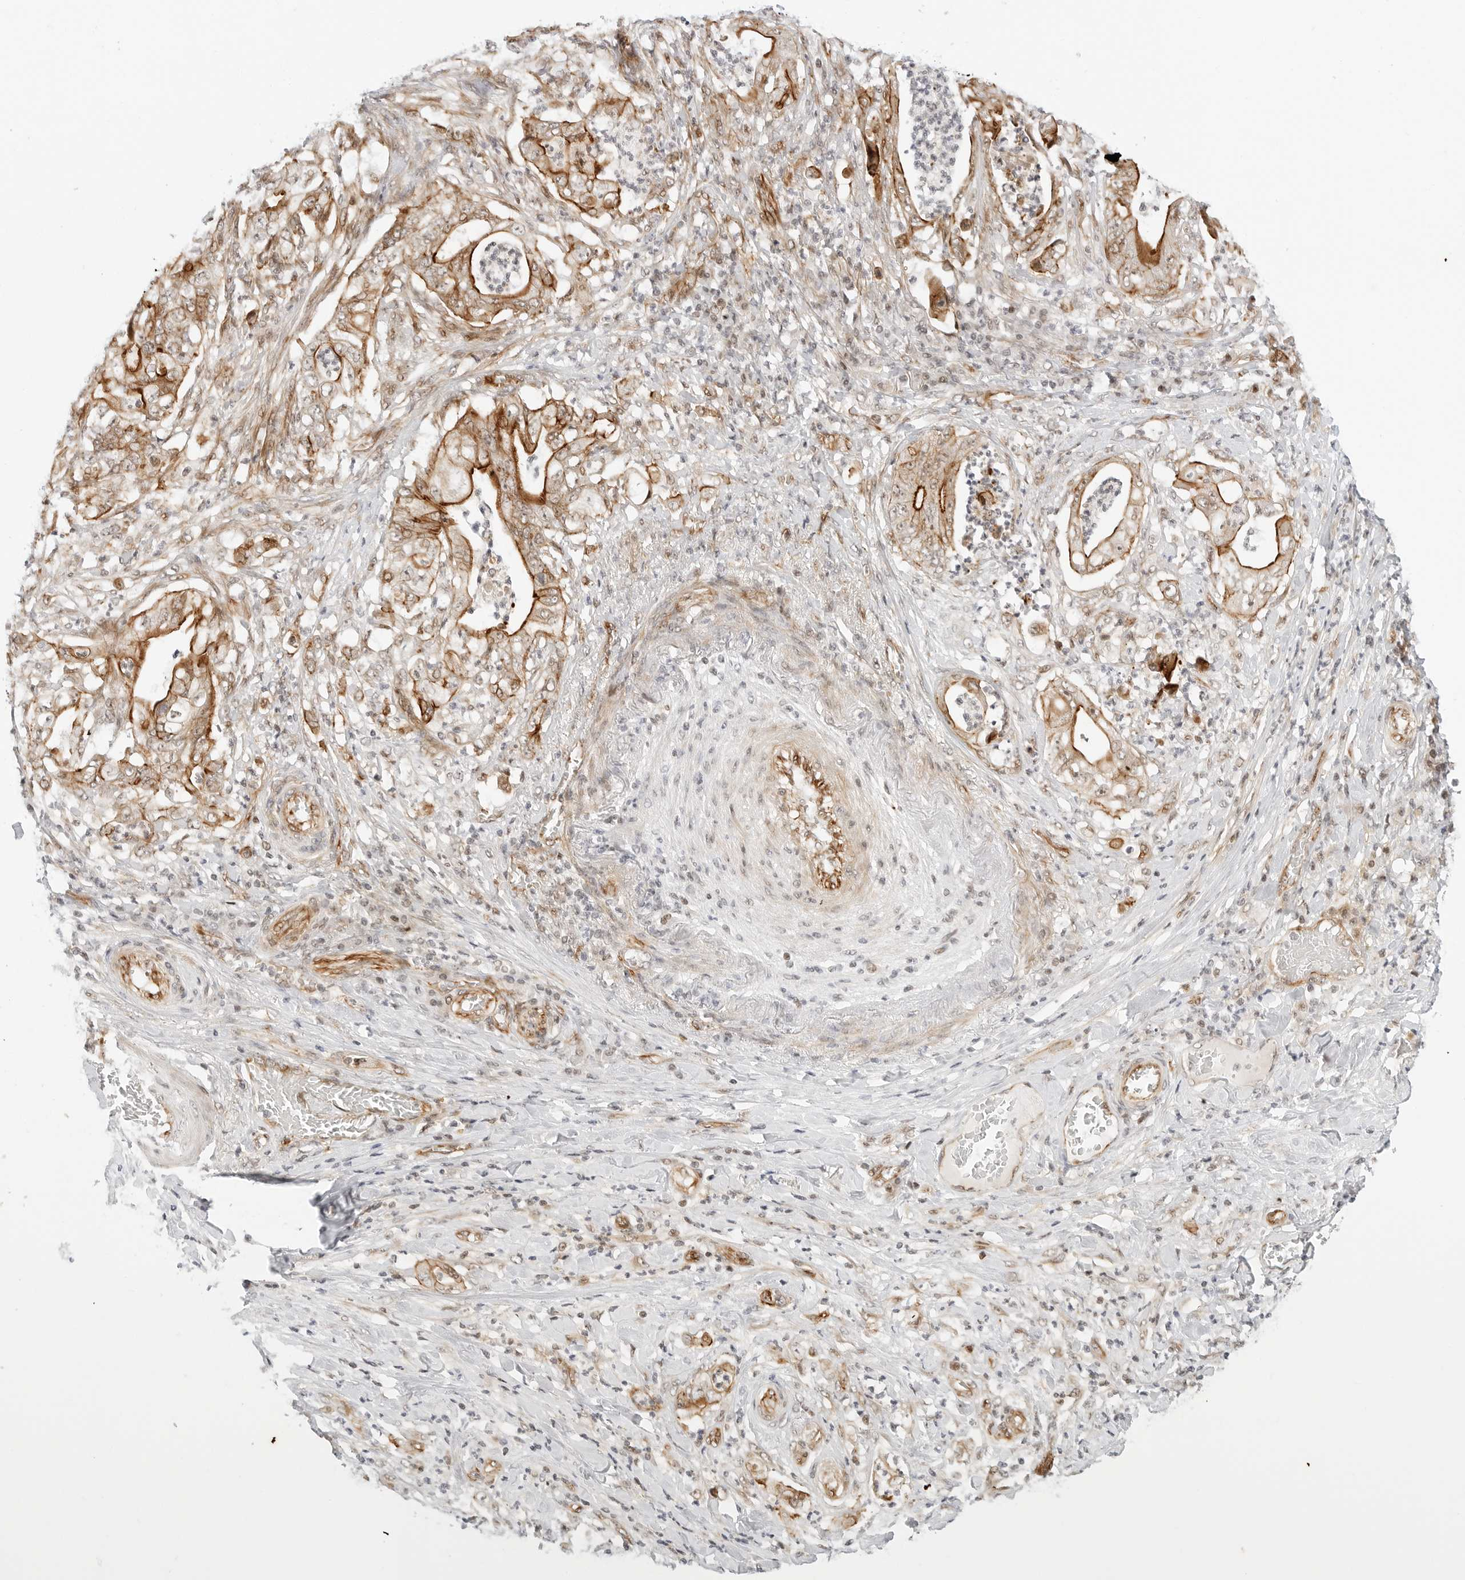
{"staining": {"intensity": "strong", "quantity": "25%-75%", "location": "cytoplasmic/membranous"}, "tissue": "stomach cancer", "cell_type": "Tumor cells", "image_type": "cancer", "snomed": [{"axis": "morphology", "description": "Adenocarcinoma, NOS"}, {"axis": "topography", "description": "Stomach"}], "caption": "Adenocarcinoma (stomach) tissue shows strong cytoplasmic/membranous expression in approximately 25%-75% of tumor cells", "gene": "ZNF613", "patient": {"sex": "female", "age": 73}}